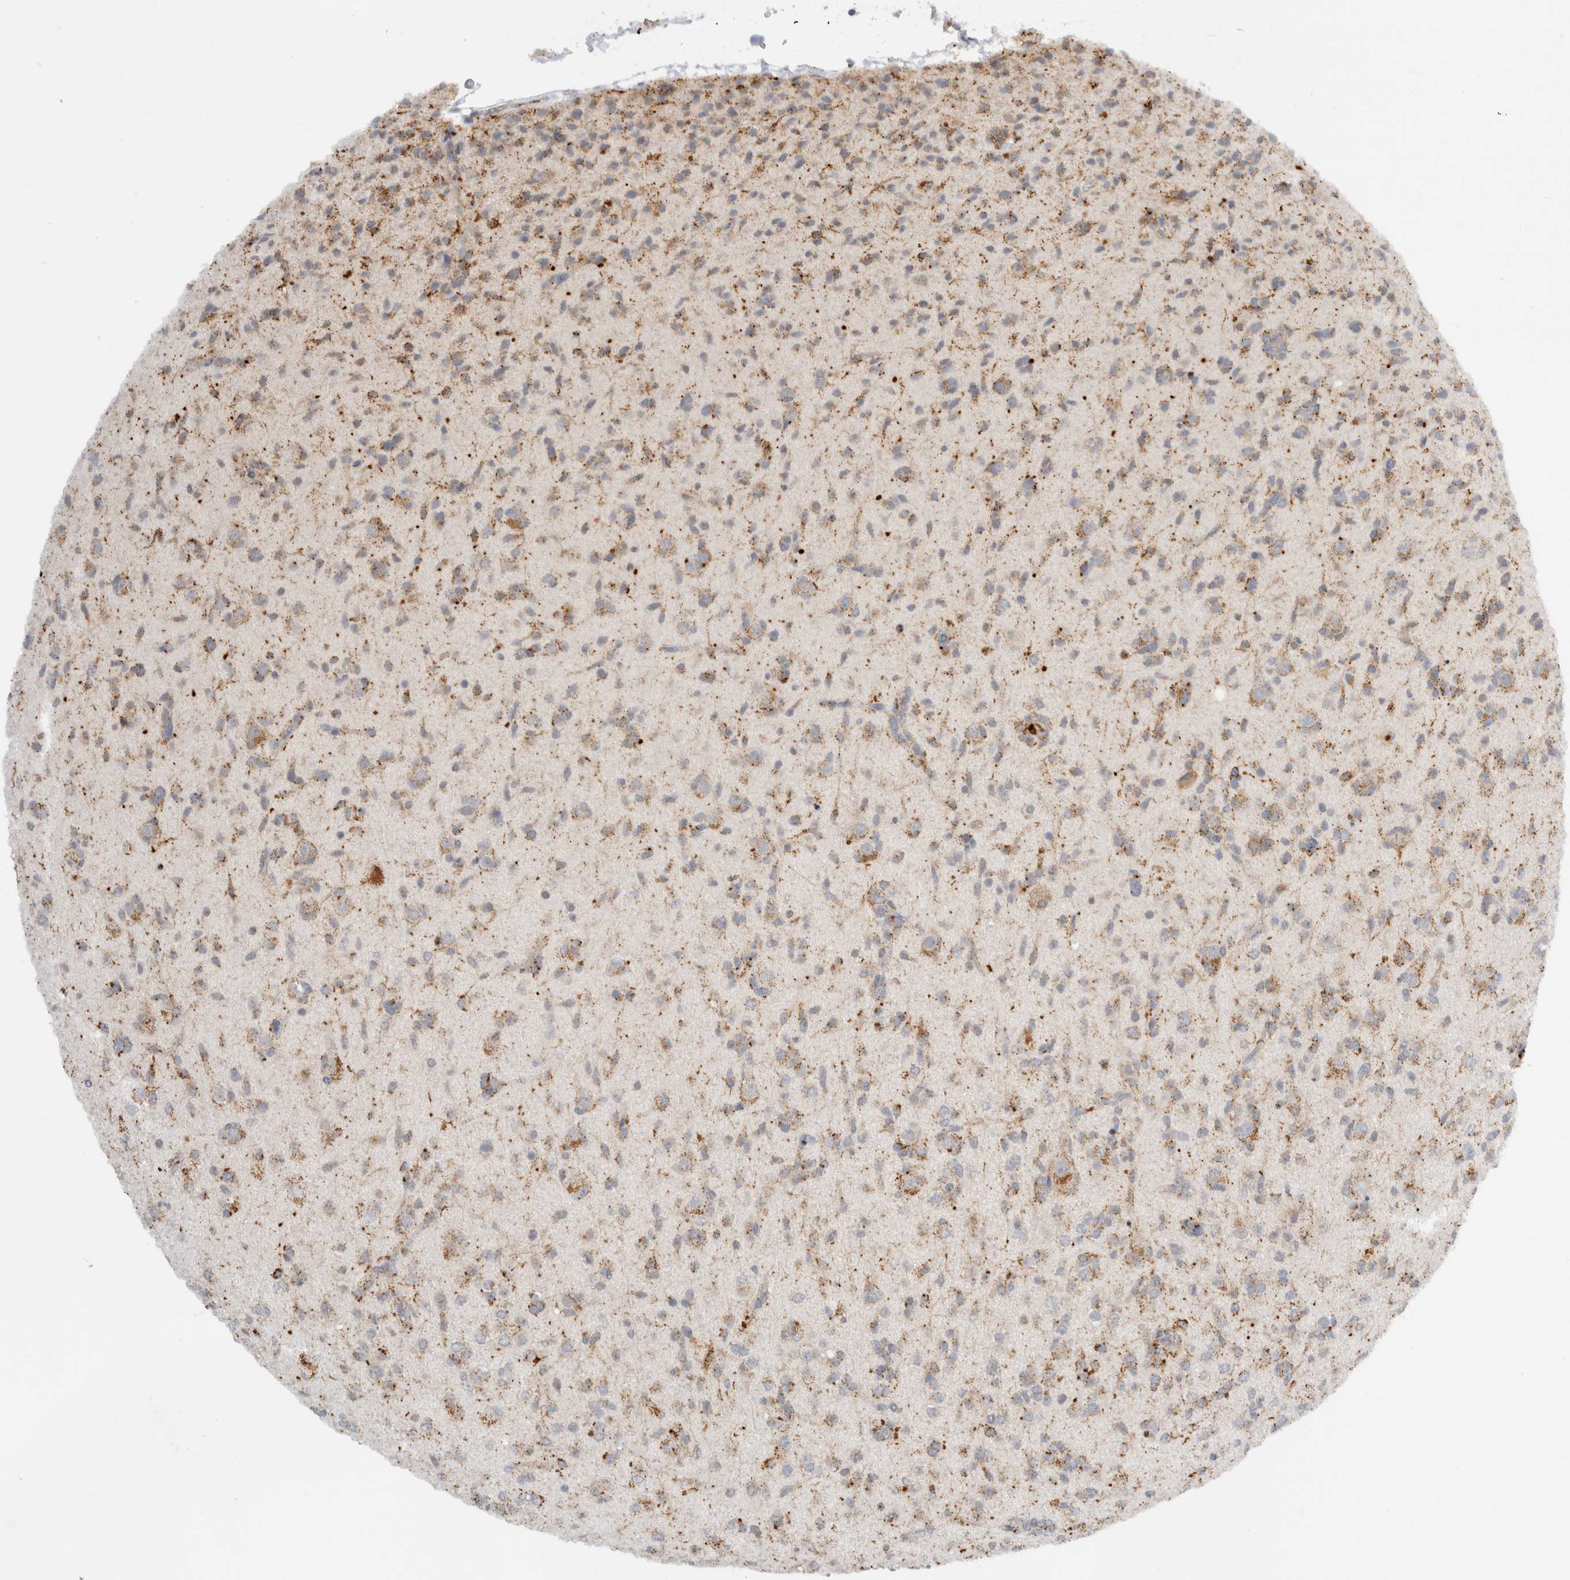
{"staining": {"intensity": "moderate", "quantity": "25%-75%", "location": "cytoplasmic/membranous"}, "tissue": "glioma", "cell_type": "Tumor cells", "image_type": "cancer", "snomed": [{"axis": "morphology", "description": "Glioma, malignant, Low grade"}, {"axis": "topography", "description": "Brain"}], "caption": "Tumor cells show medium levels of moderate cytoplasmic/membranous positivity in approximately 25%-75% of cells in human malignant low-grade glioma.", "gene": "GNS", "patient": {"sex": "male", "age": 65}}